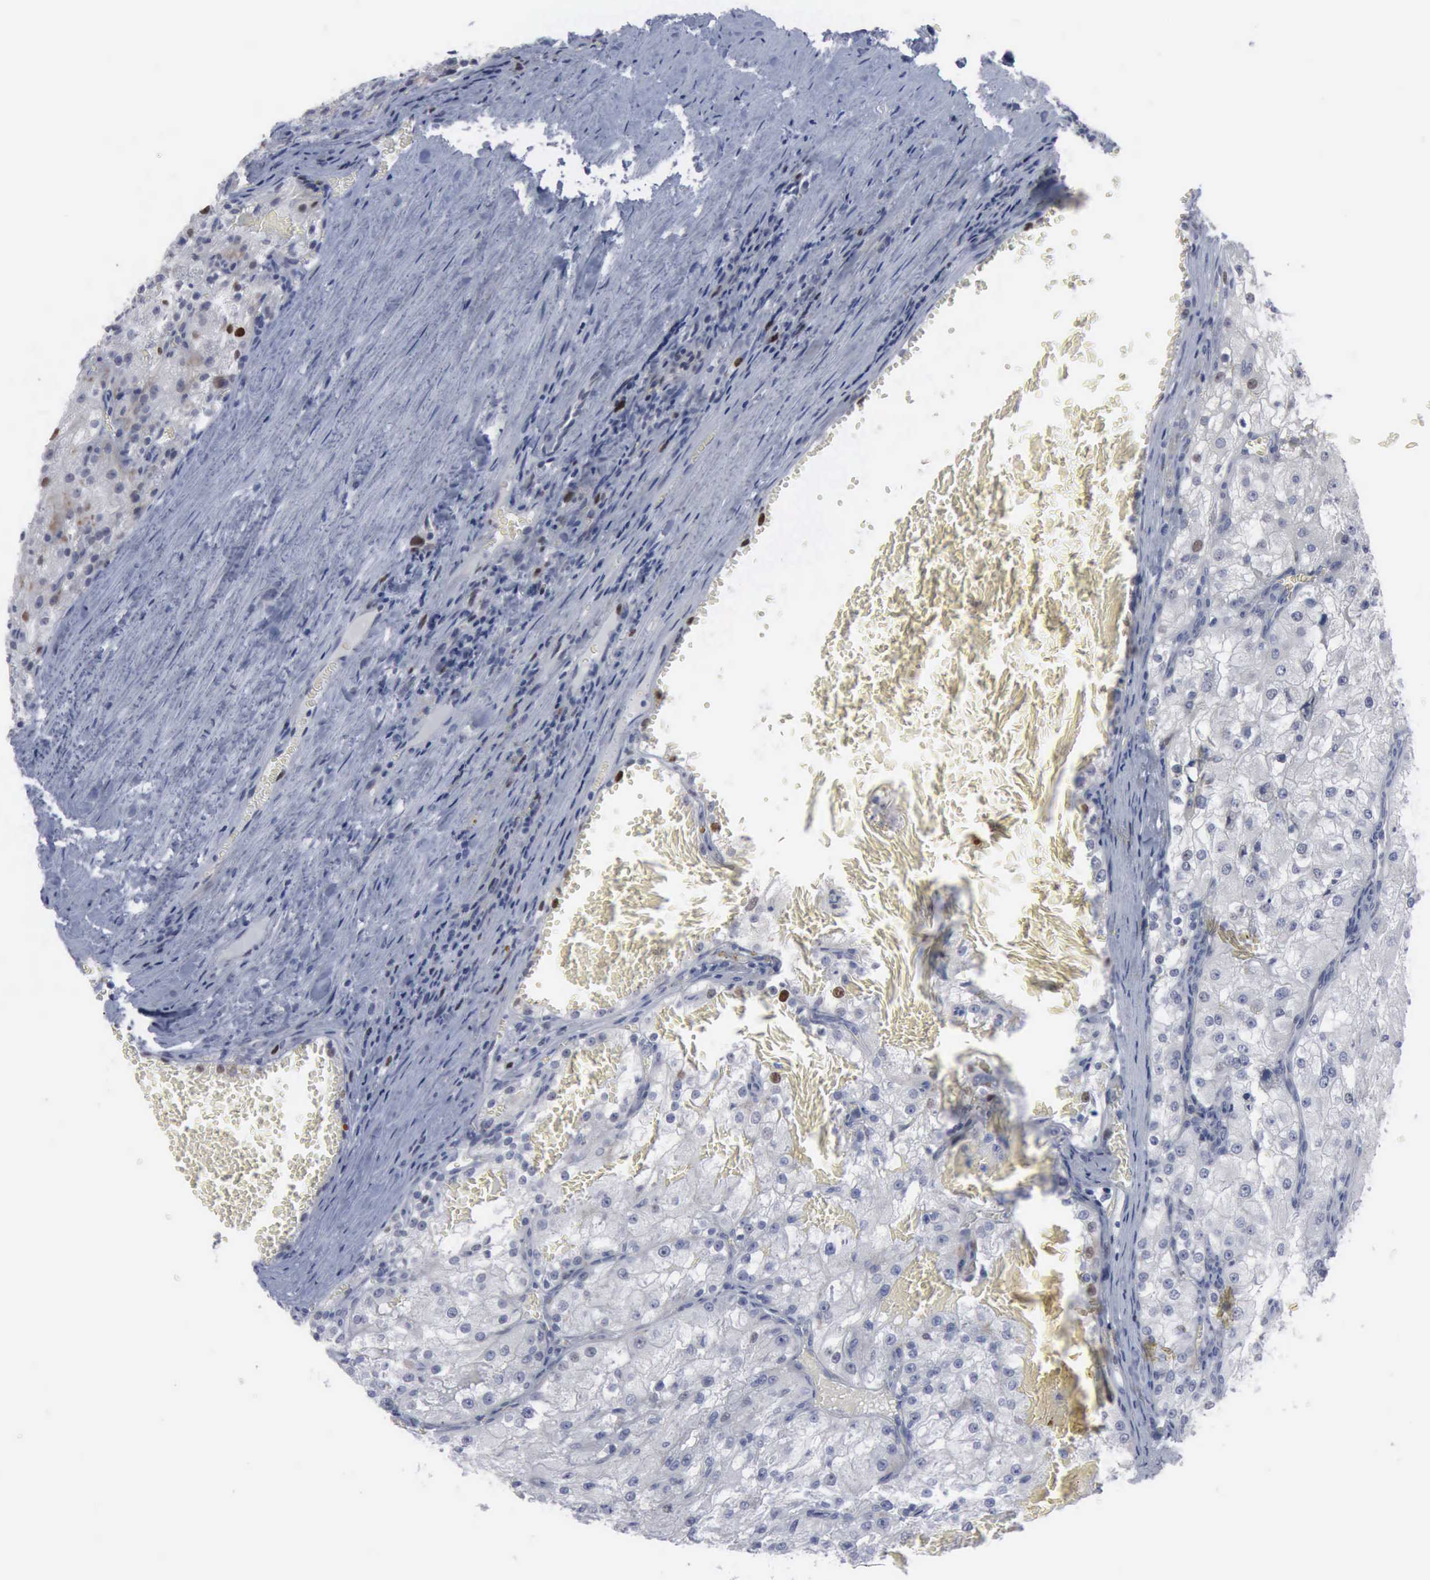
{"staining": {"intensity": "negative", "quantity": "none", "location": "none"}, "tissue": "renal cancer", "cell_type": "Tumor cells", "image_type": "cancer", "snomed": [{"axis": "morphology", "description": "Adenocarcinoma, NOS"}, {"axis": "topography", "description": "Kidney"}], "caption": "Adenocarcinoma (renal) was stained to show a protein in brown. There is no significant staining in tumor cells.", "gene": "MCM5", "patient": {"sex": "female", "age": 74}}